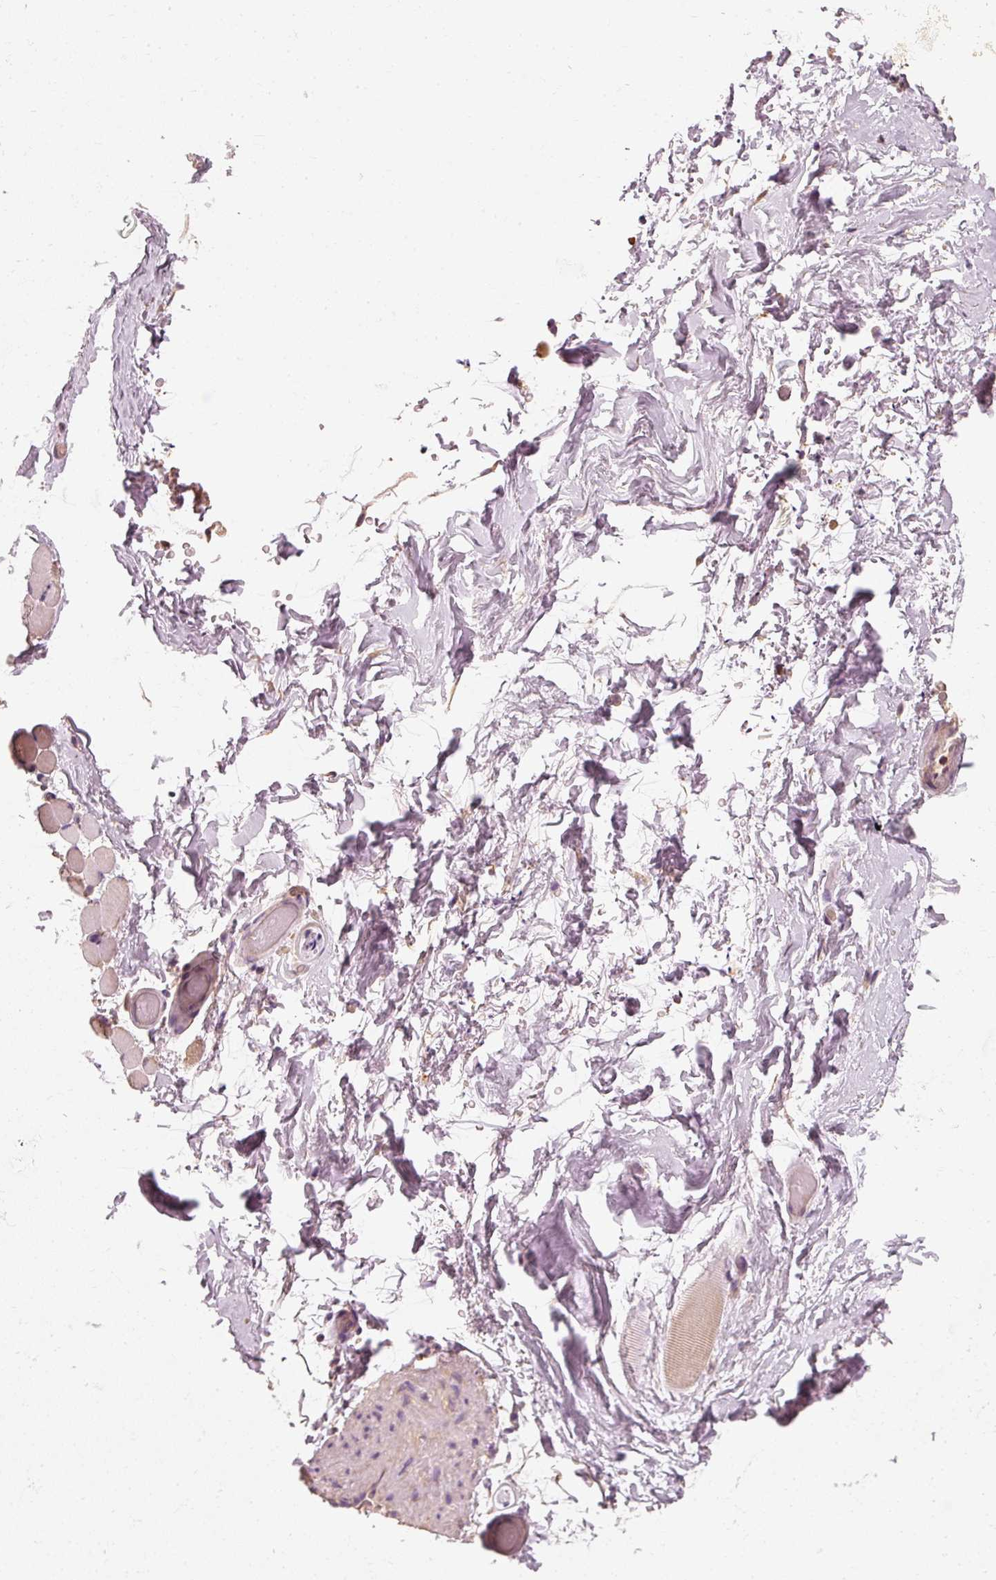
{"staining": {"intensity": "negative", "quantity": "none", "location": "none"}, "tissue": "adipose tissue", "cell_type": "Adipocytes", "image_type": "normal", "snomed": [{"axis": "morphology", "description": "Normal tissue, NOS"}, {"axis": "topography", "description": "Vascular tissue"}, {"axis": "topography", "description": "Peripheral nerve tissue"}], "caption": "This is a micrograph of IHC staining of unremarkable adipose tissue, which shows no staining in adipocytes. (Stains: DAB (3,3'-diaminobenzidine) immunohistochemistry with hematoxylin counter stain, Microscopy: brightfield microscopy at high magnification).", "gene": "TOMM40", "patient": {"sex": "male", "age": 41}}